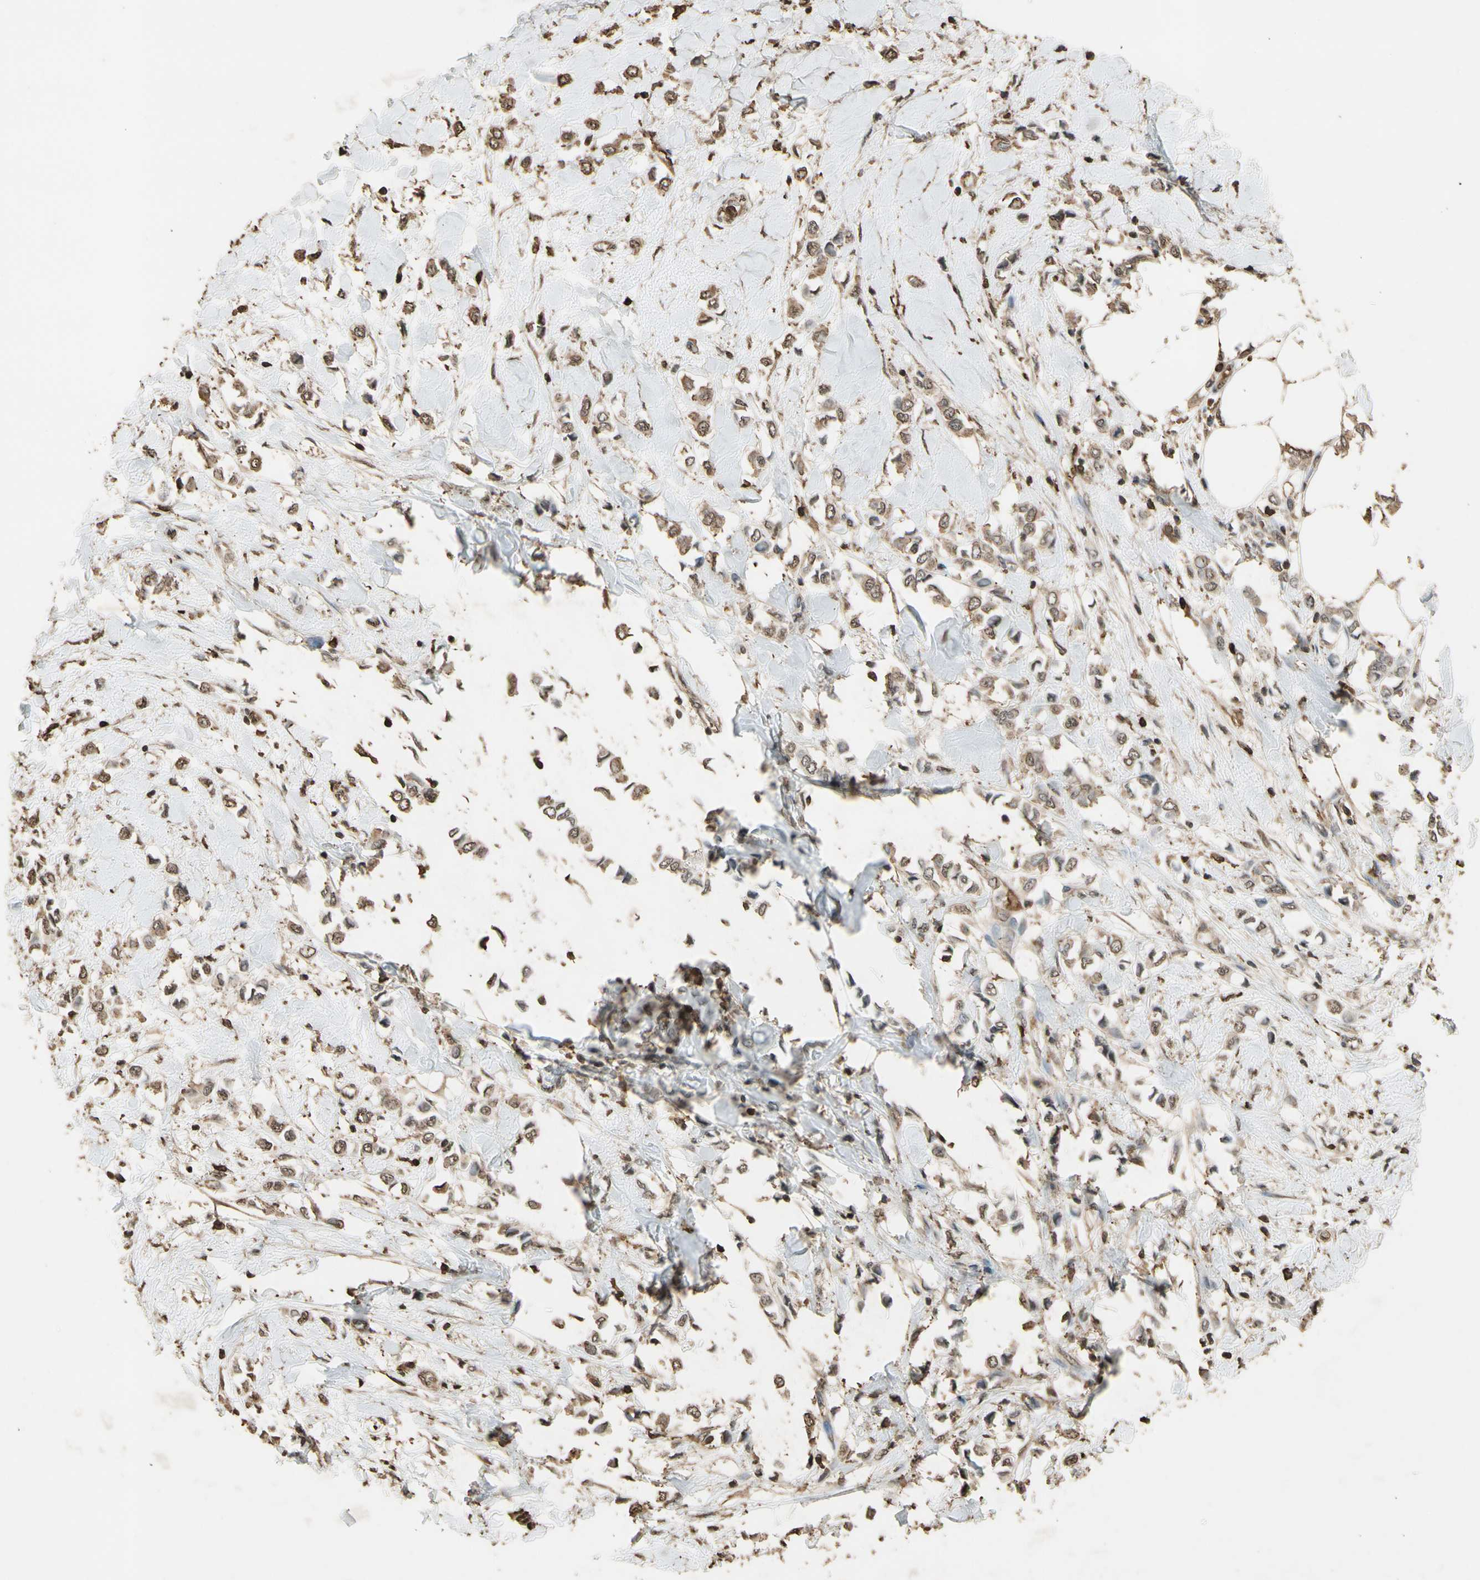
{"staining": {"intensity": "moderate", "quantity": ">75%", "location": "cytoplasmic/membranous"}, "tissue": "breast cancer", "cell_type": "Tumor cells", "image_type": "cancer", "snomed": [{"axis": "morphology", "description": "Lobular carcinoma"}, {"axis": "topography", "description": "Breast"}], "caption": "A brown stain labels moderate cytoplasmic/membranous positivity of a protein in human breast lobular carcinoma tumor cells.", "gene": "TNFSF13B", "patient": {"sex": "female", "age": 51}}